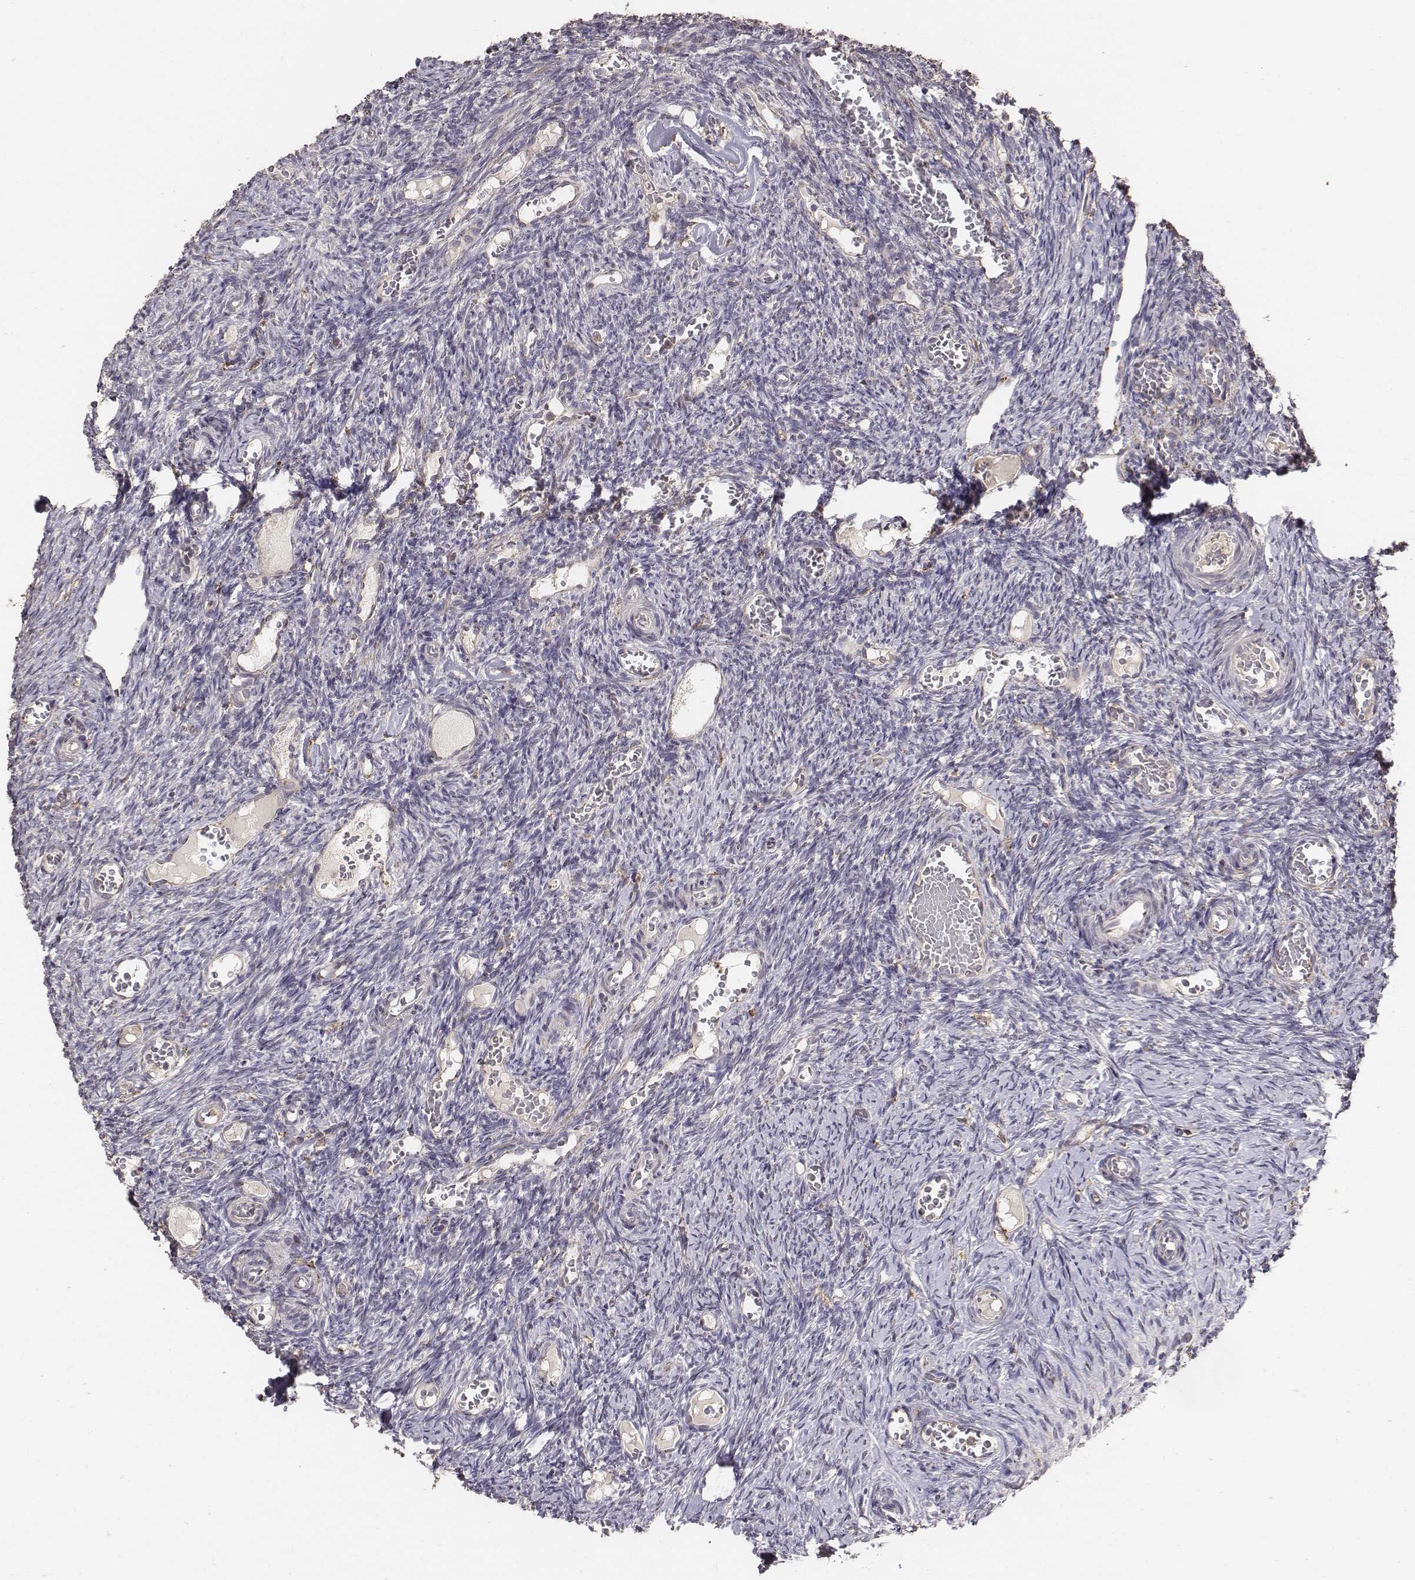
{"staining": {"intensity": "negative", "quantity": "none", "location": "none"}, "tissue": "ovary", "cell_type": "Ovarian stroma cells", "image_type": "normal", "snomed": [{"axis": "morphology", "description": "Normal tissue, NOS"}, {"axis": "topography", "description": "Ovary"}], "caption": "Ovarian stroma cells show no significant protein expression in normal ovary. (Stains: DAB immunohistochemistry with hematoxylin counter stain, Microscopy: brightfield microscopy at high magnification).", "gene": "AP1B1", "patient": {"sex": "female", "age": 39}}